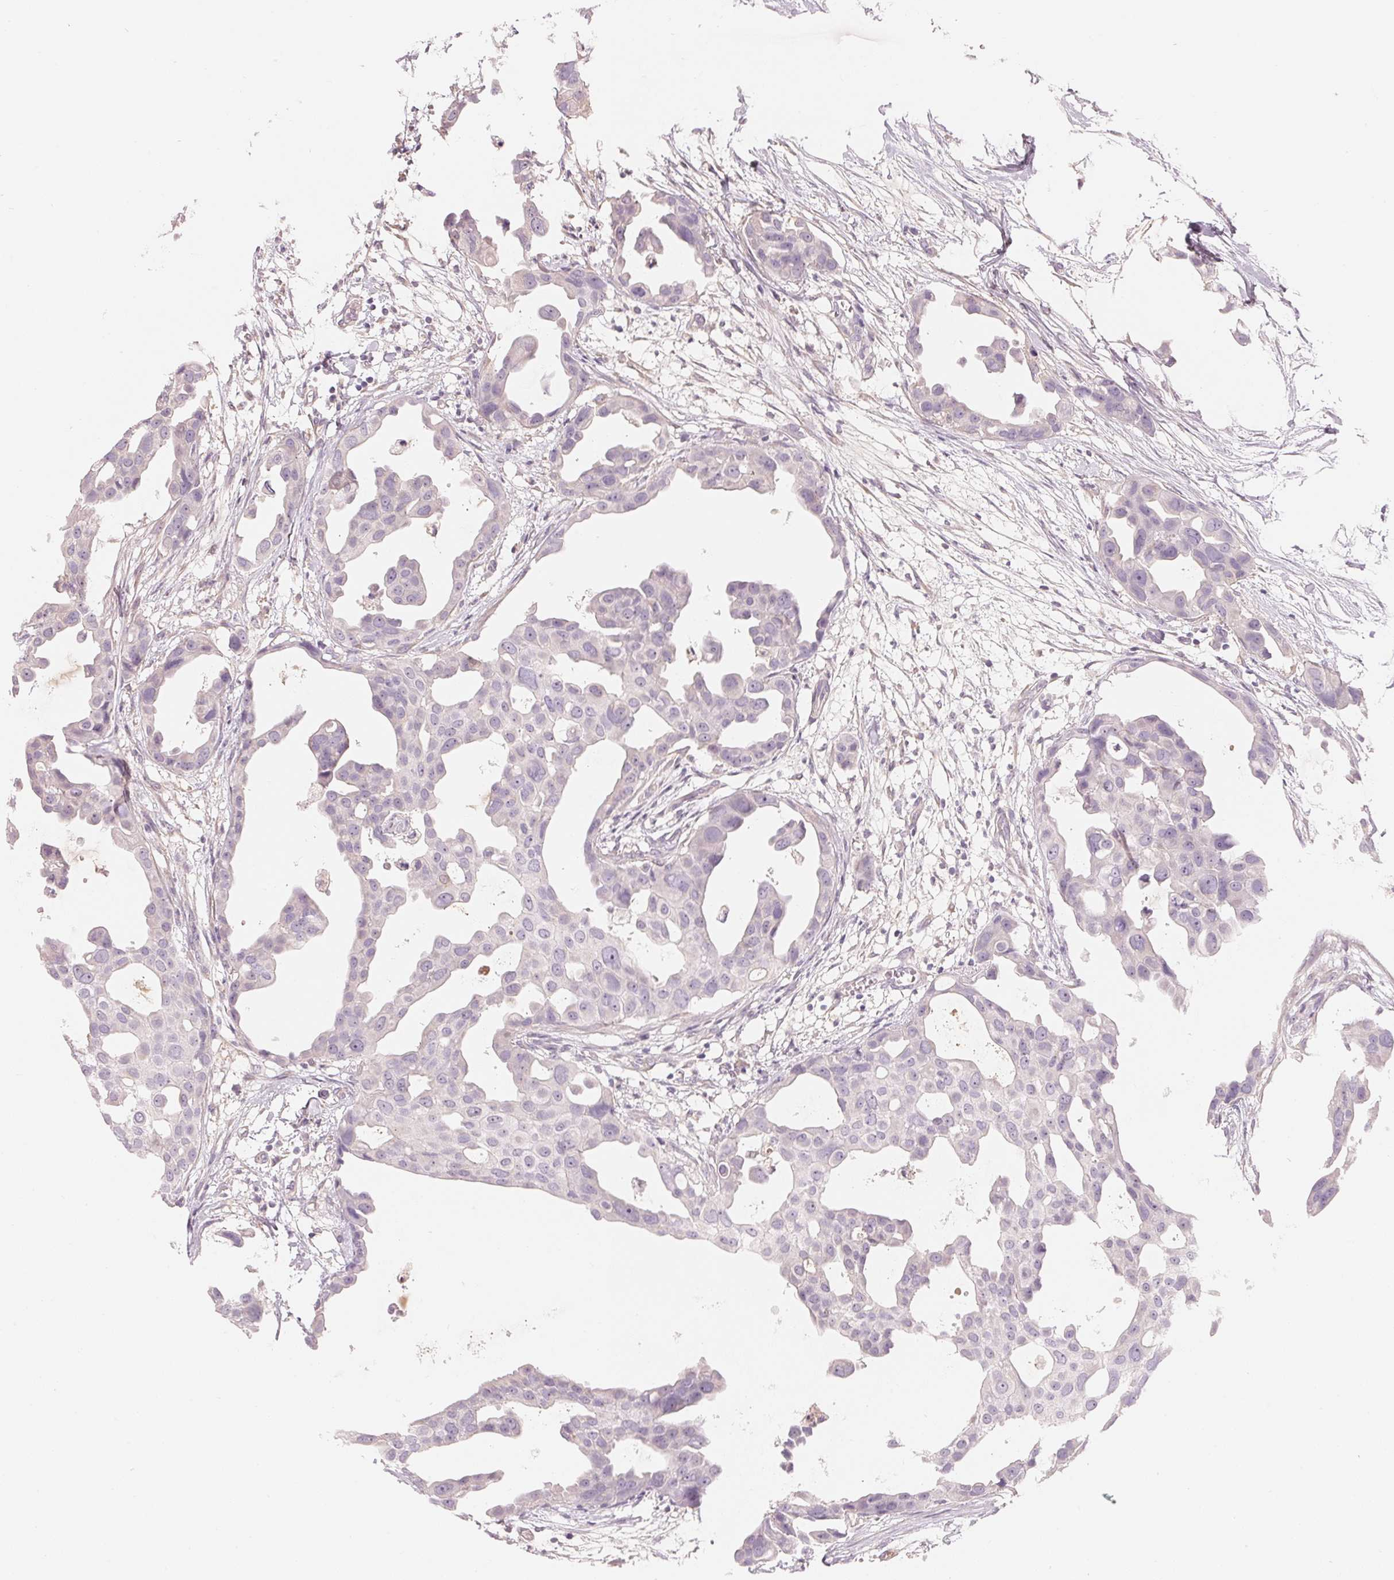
{"staining": {"intensity": "negative", "quantity": "none", "location": "none"}, "tissue": "breast cancer", "cell_type": "Tumor cells", "image_type": "cancer", "snomed": [{"axis": "morphology", "description": "Duct carcinoma"}, {"axis": "topography", "description": "Breast"}], "caption": "There is no significant staining in tumor cells of breast invasive ductal carcinoma.", "gene": "CFHR2", "patient": {"sex": "female", "age": 38}}